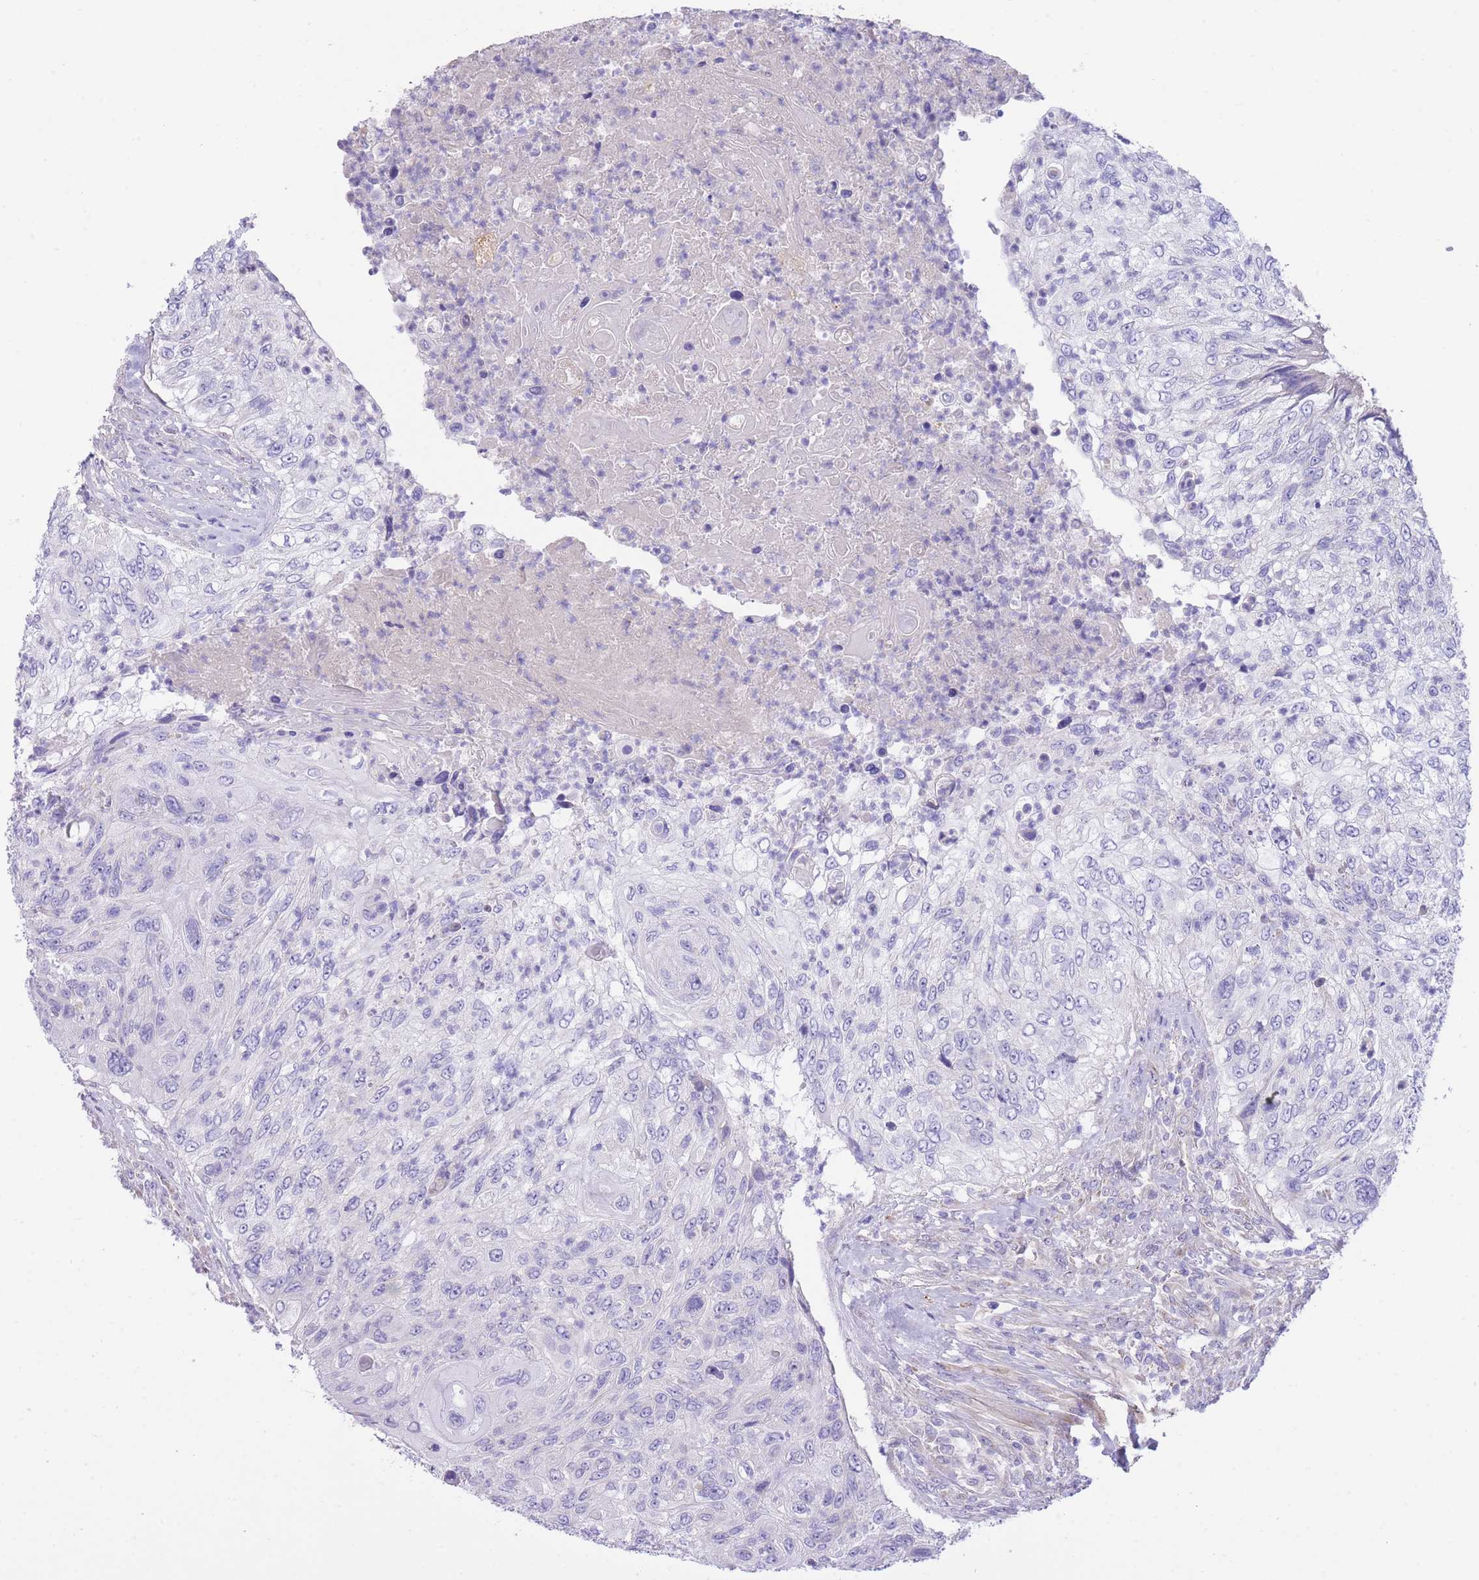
{"staining": {"intensity": "negative", "quantity": "none", "location": "none"}, "tissue": "urothelial cancer", "cell_type": "Tumor cells", "image_type": "cancer", "snomed": [{"axis": "morphology", "description": "Urothelial carcinoma, High grade"}, {"axis": "topography", "description": "Urinary bladder"}], "caption": "Image shows no significant protein staining in tumor cells of high-grade urothelial carcinoma.", "gene": "PGM1", "patient": {"sex": "female", "age": 60}}